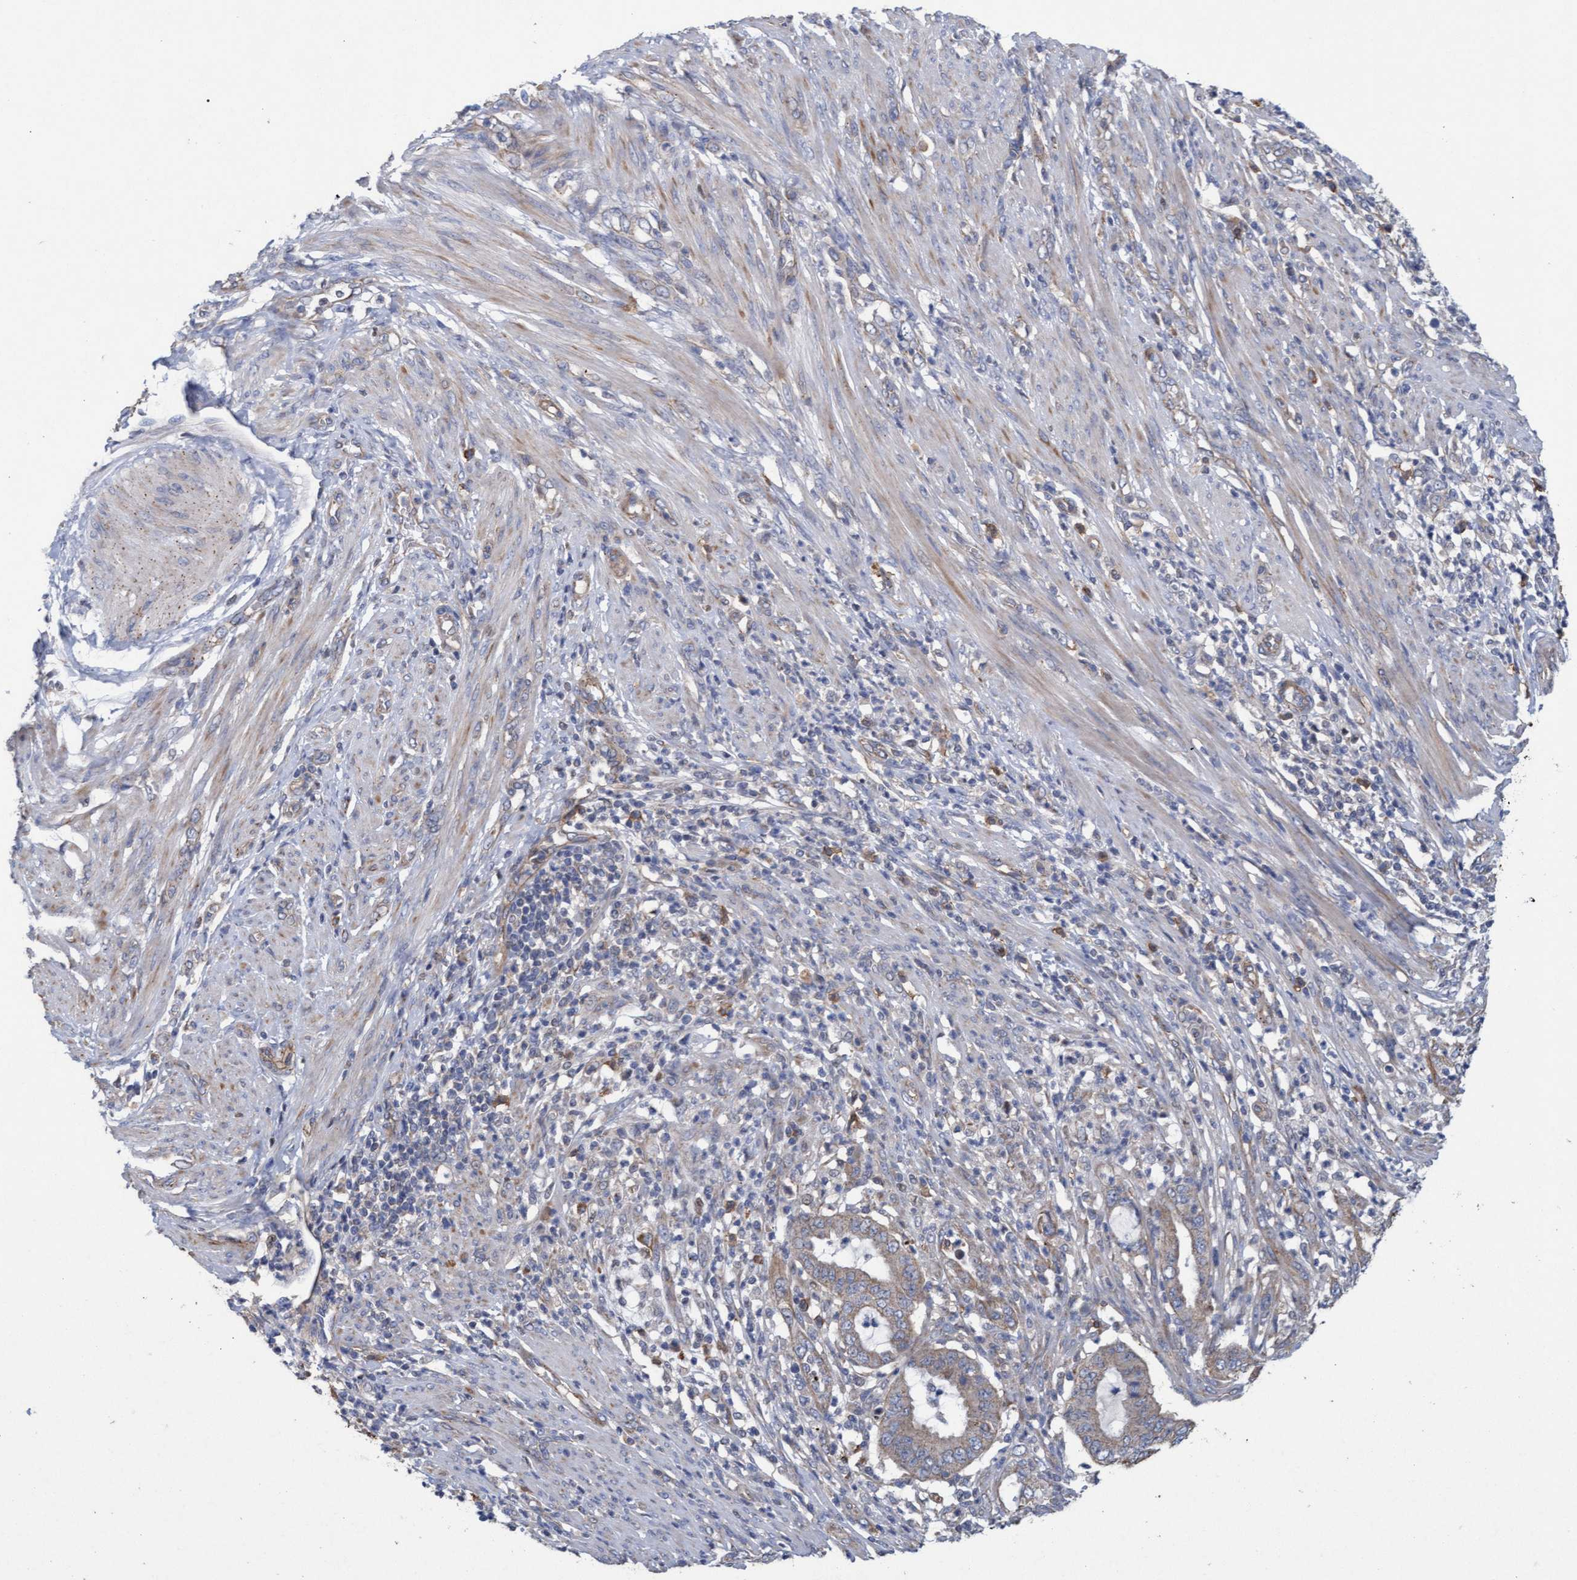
{"staining": {"intensity": "moderate", "quantity": ">75%", "location": "cytoplasmic/membranous"}, "tissue": "endometrial cancer", "cell_type": "Tumor cells", "image_type": "cancer", "snomed": [{"axis": "morphology", "description": "Adenocarcinoma, NOS"}, {"axis": "topography", "description": "Endometrium"}], "caption": "Protein staining displays moderate cytoplasmic/membranous staining in approximately >75% of tumor cells in endometrial adenocarcinoma. (IHC, brightfield microscopy, high magnification).", "gene": "MRPL38", "patient": {"sex": "female", "age": 51}}